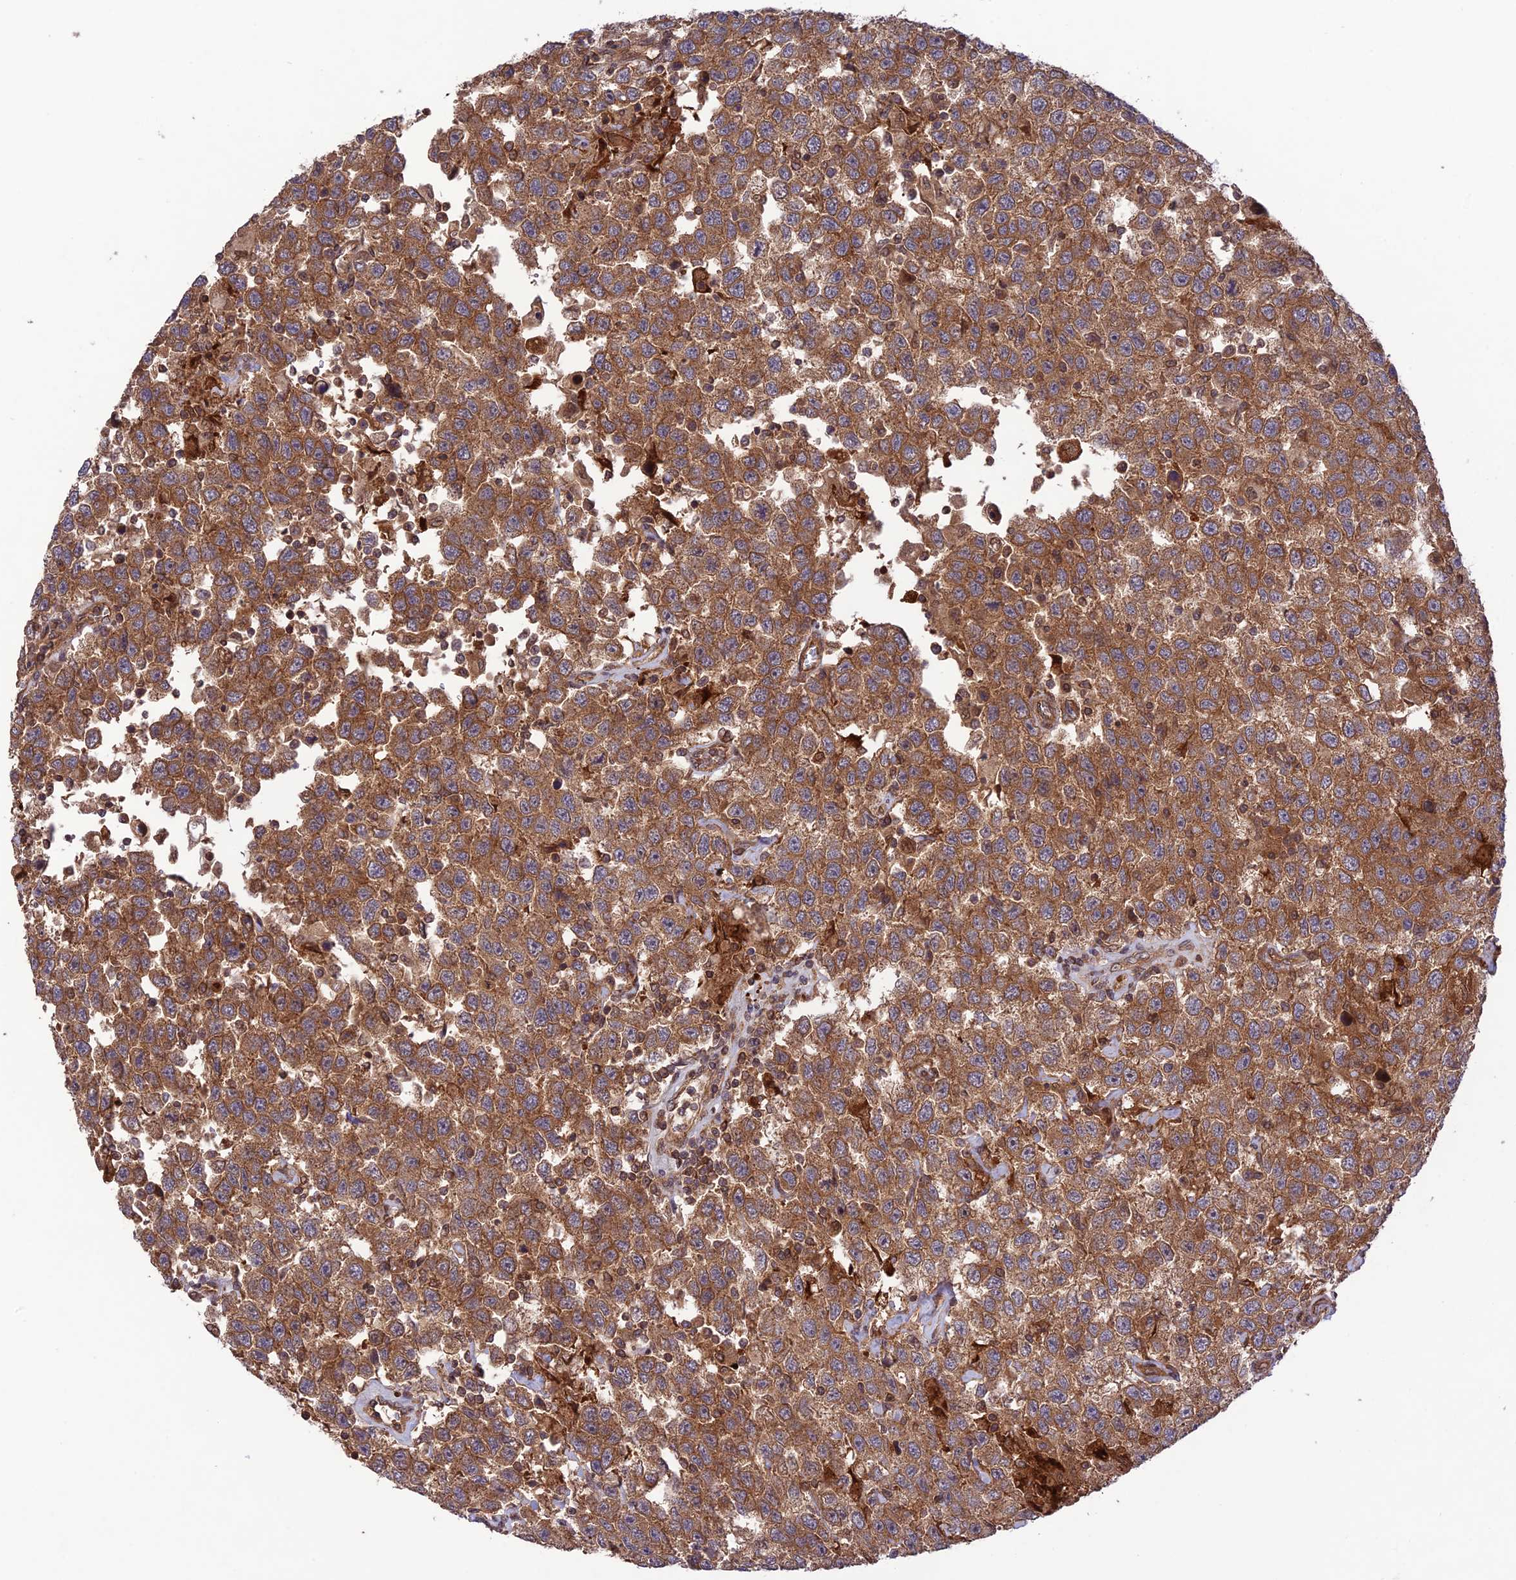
{"staining": {"intensity": "moderate", "quantity": ">75%", "location": "cytoplasmic/membranous"}, "tissue": "testis cancer", "cell_type": "Tumor cells", "image_type": "cancer", "snomed": [{"axis": "morphology", "description": "Seminoma, NOS"}, {"axis": "topography", "description": "Testis"}], "caption": "Testis cancer was stained to show a protein in brown. There is medium levels of moderate cytoplasmic/membranous positivity in about >75% of tumor cells.", "gene": "FCHSD1", "patient": {"sex": "male", "age": 41}}